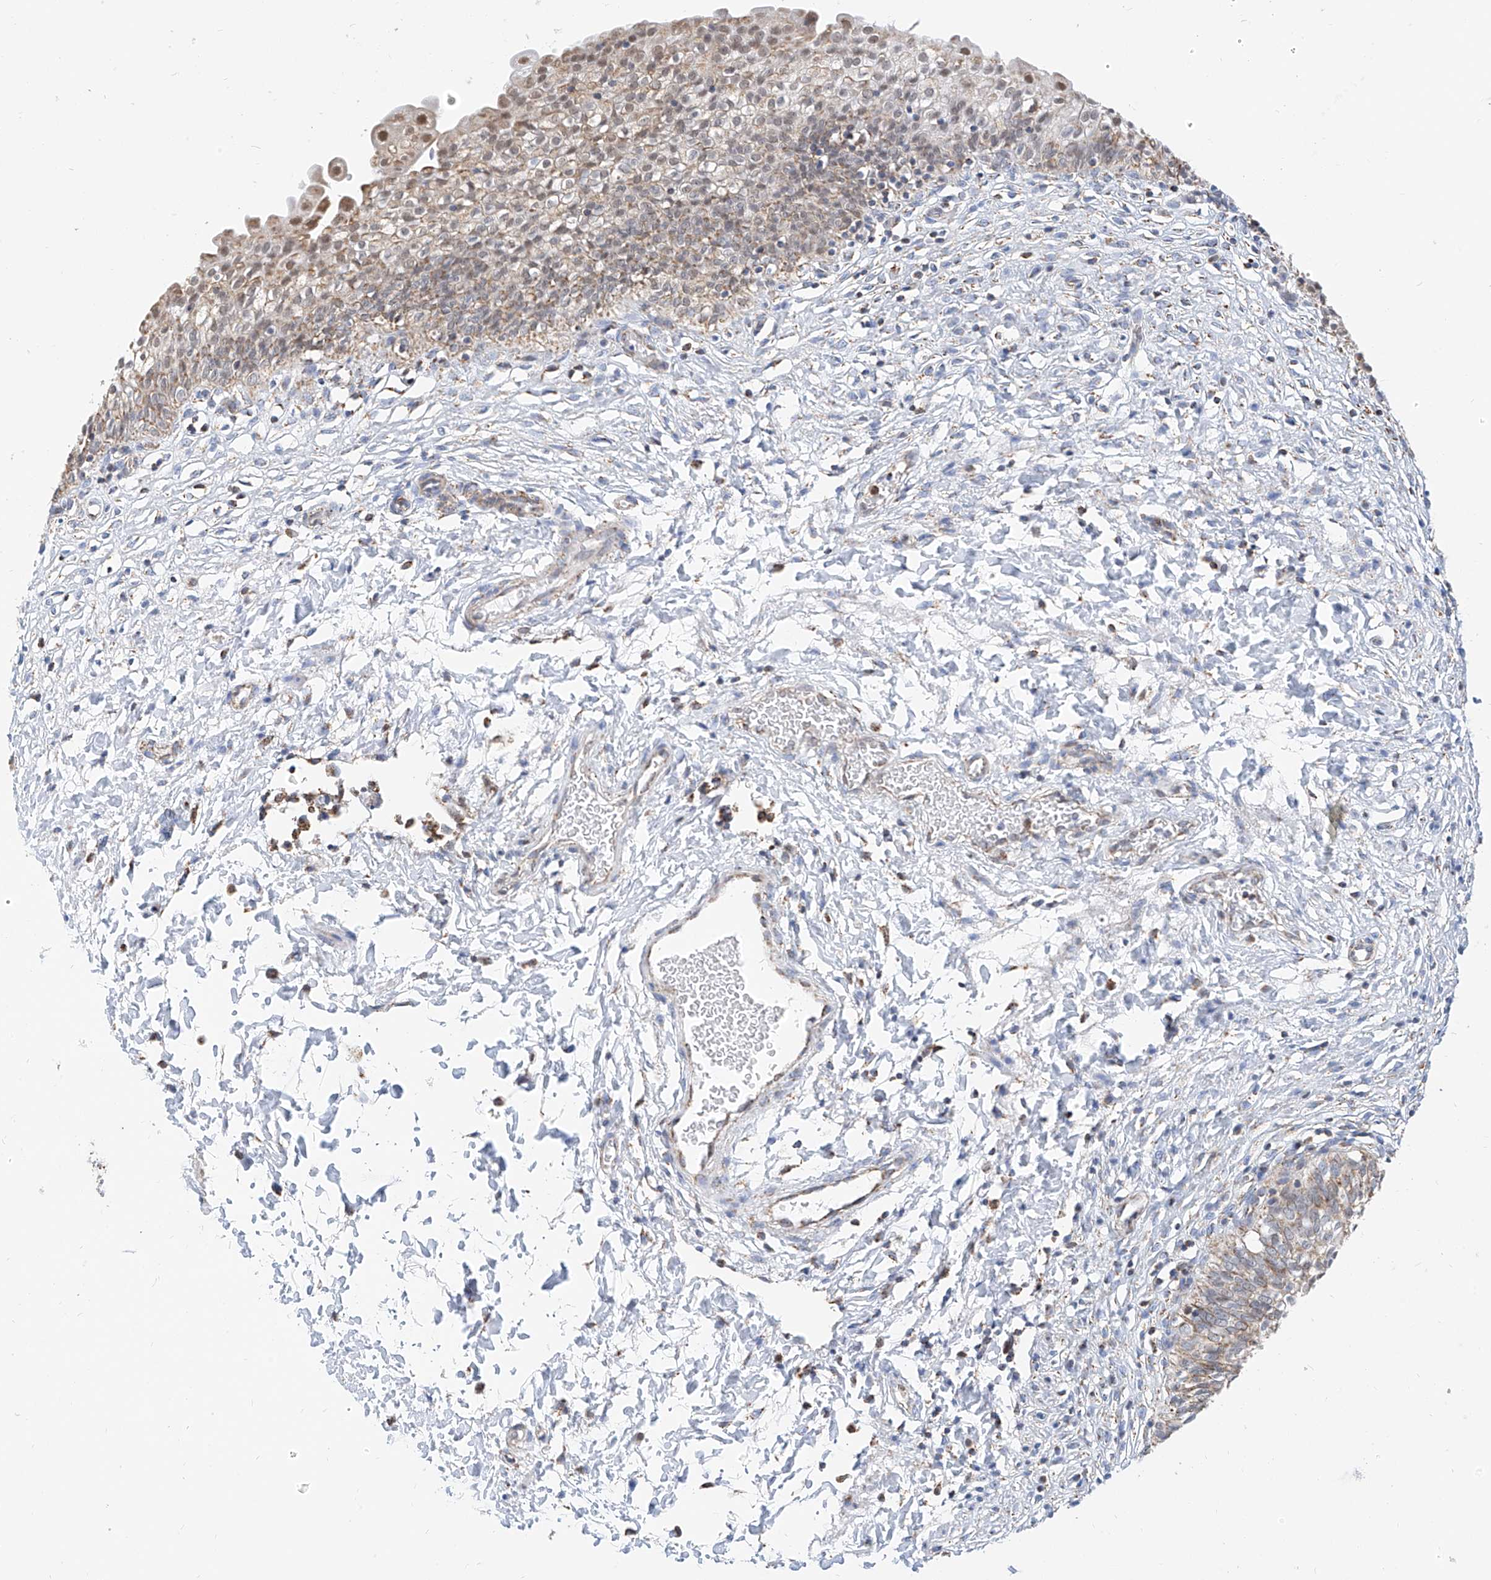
{"staining": {"intensity": "moderate", "quantity": ">75%", "location": "cytoplasmic/membranous,nuclear"}, "tissue": "urinary bladder", "cell_type": "Urothelial cells", "image_type": "normal", "snomed": [{"axis": "morphology", "description": "Normal tissue, NOS"}, {"axis": "topography", "description": "Urinary bladder"}], "caption": "The histopathology image displays immunohistochemical staining of benign urinary bladder. There is moderate cytoplasmic/membranous,nuclear positivity is present in approximately >75% of urothelial cells. The staining is performed using DAB (3,3'-diaminobenzidine) brown chromogen to label protein expression. The nuclei are counter-stained blue using hematoxylin.", "gene": "NALCN", "patient": {"sex": "male", "age": 55}}